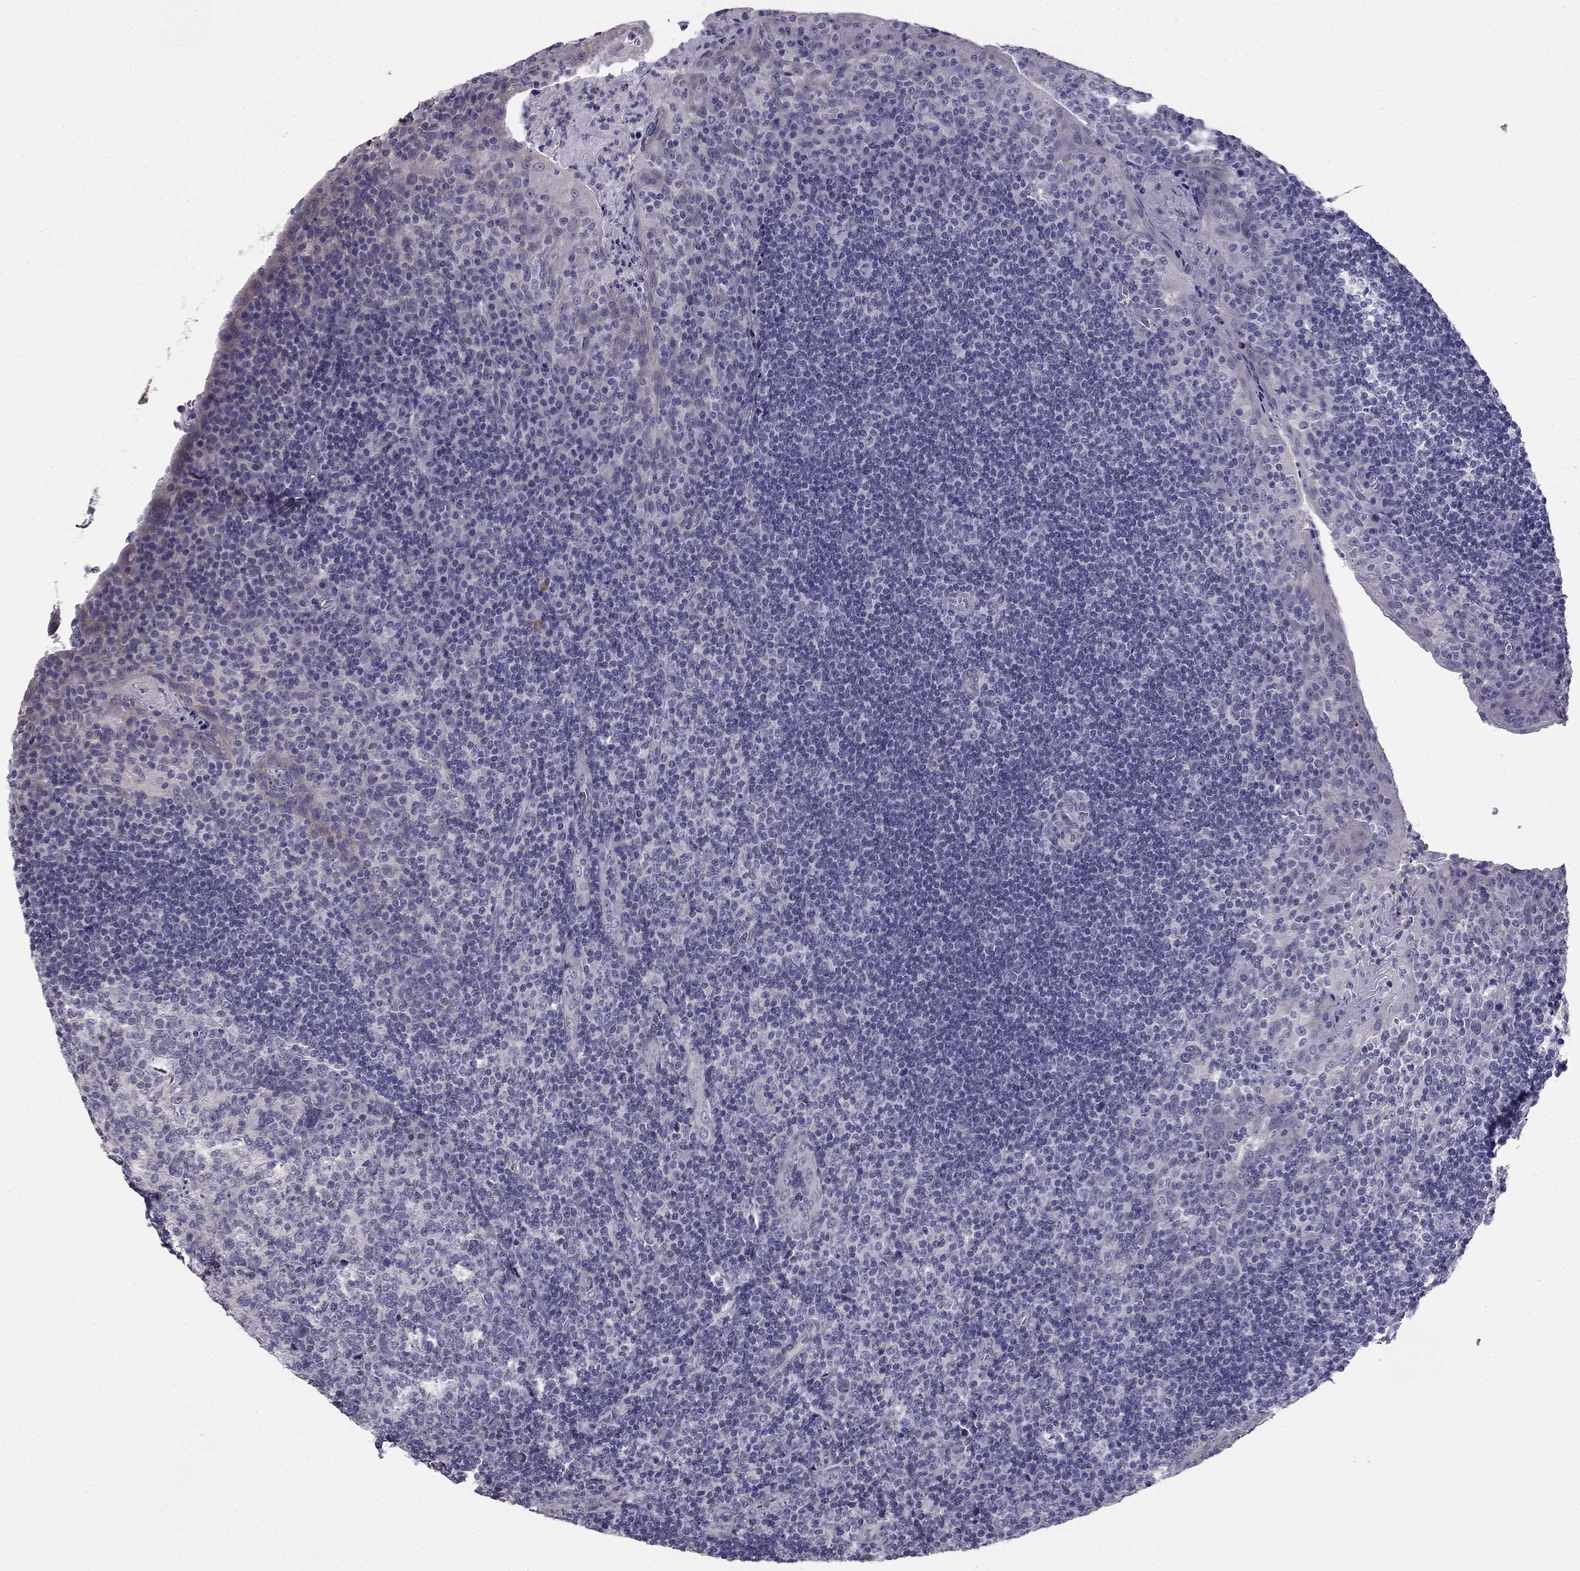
{"staining": {"intensity": "negative", "quantity": "none", "location": "none"}, "tissue": "tonsil", "cell_type": "Germinal center cells", "image_type": "normal", "snomed": [{"axis": "morphology", "description": "Normal tissue, NOS"}, {"axis": "topography", "description": "Tonsil"}], "caption": "Immunohistochemistry of benign tonsil reveals no positivity in germinal center cells. (DAB IHC with hematoxylin counter stain).", "gene": "HSFX1", "patient": {"sex": "male", "age": 17}}